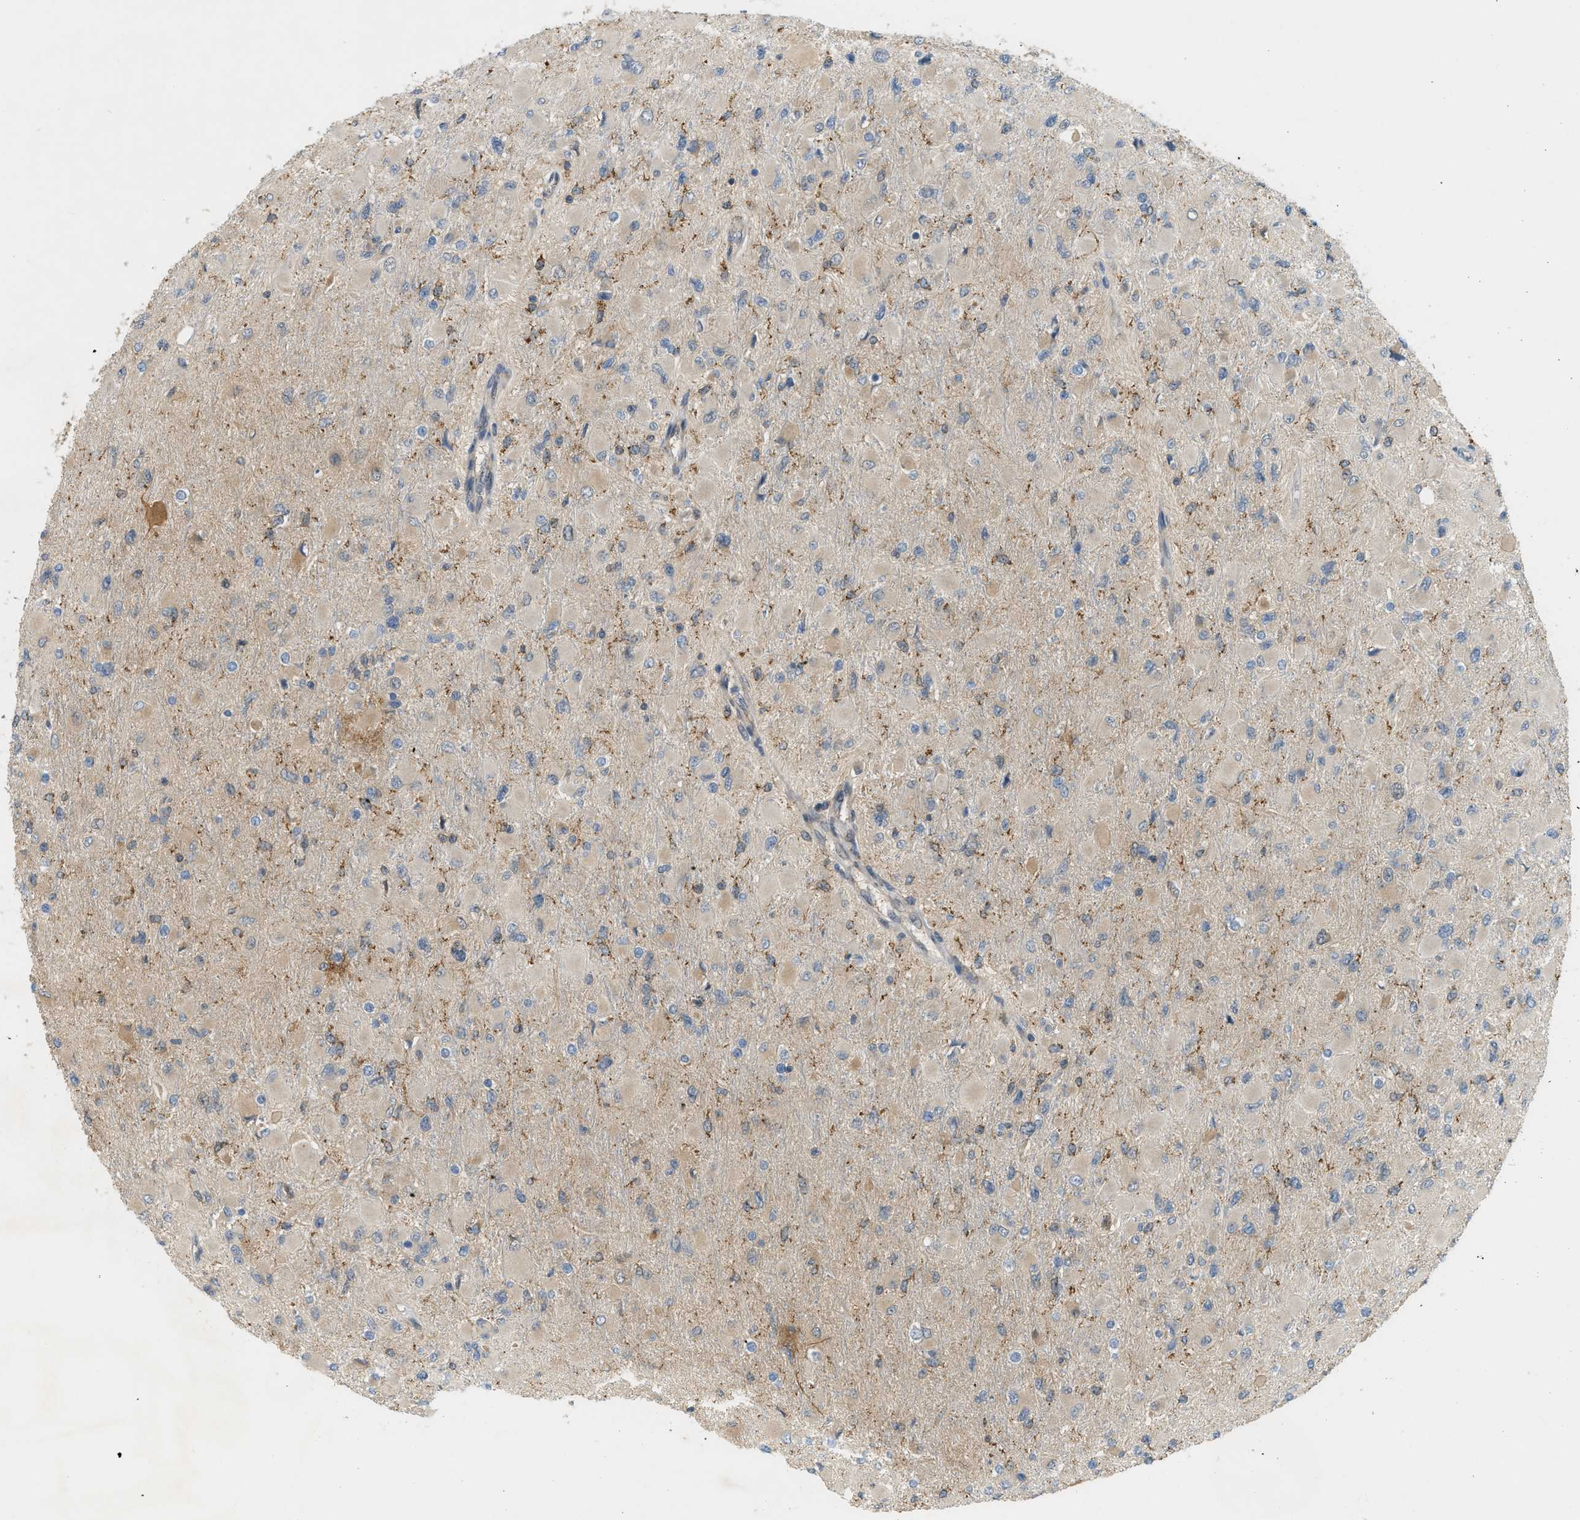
{"staining": {"intensity": "weak", "quantity": "25%-75%", "location": "cytoplasmic/membranous"}, "tissue": "glioma", "cell_type": "Tumor cells", "image_type": "cancer", "snomed": [{"axis": "morphology", "description": "Glioma, malignant, High grade"}, {"axis": "topography", "description": "Cerebral cortex"}], "caption": "Immunohistochemical staining of human glioma shows low levels of weak cytoplasmic/membranous protein staining in about 25%-75% of tumor cells.", "gene": "PDCL3", "patient": {"sex": "female", "age": 36}}